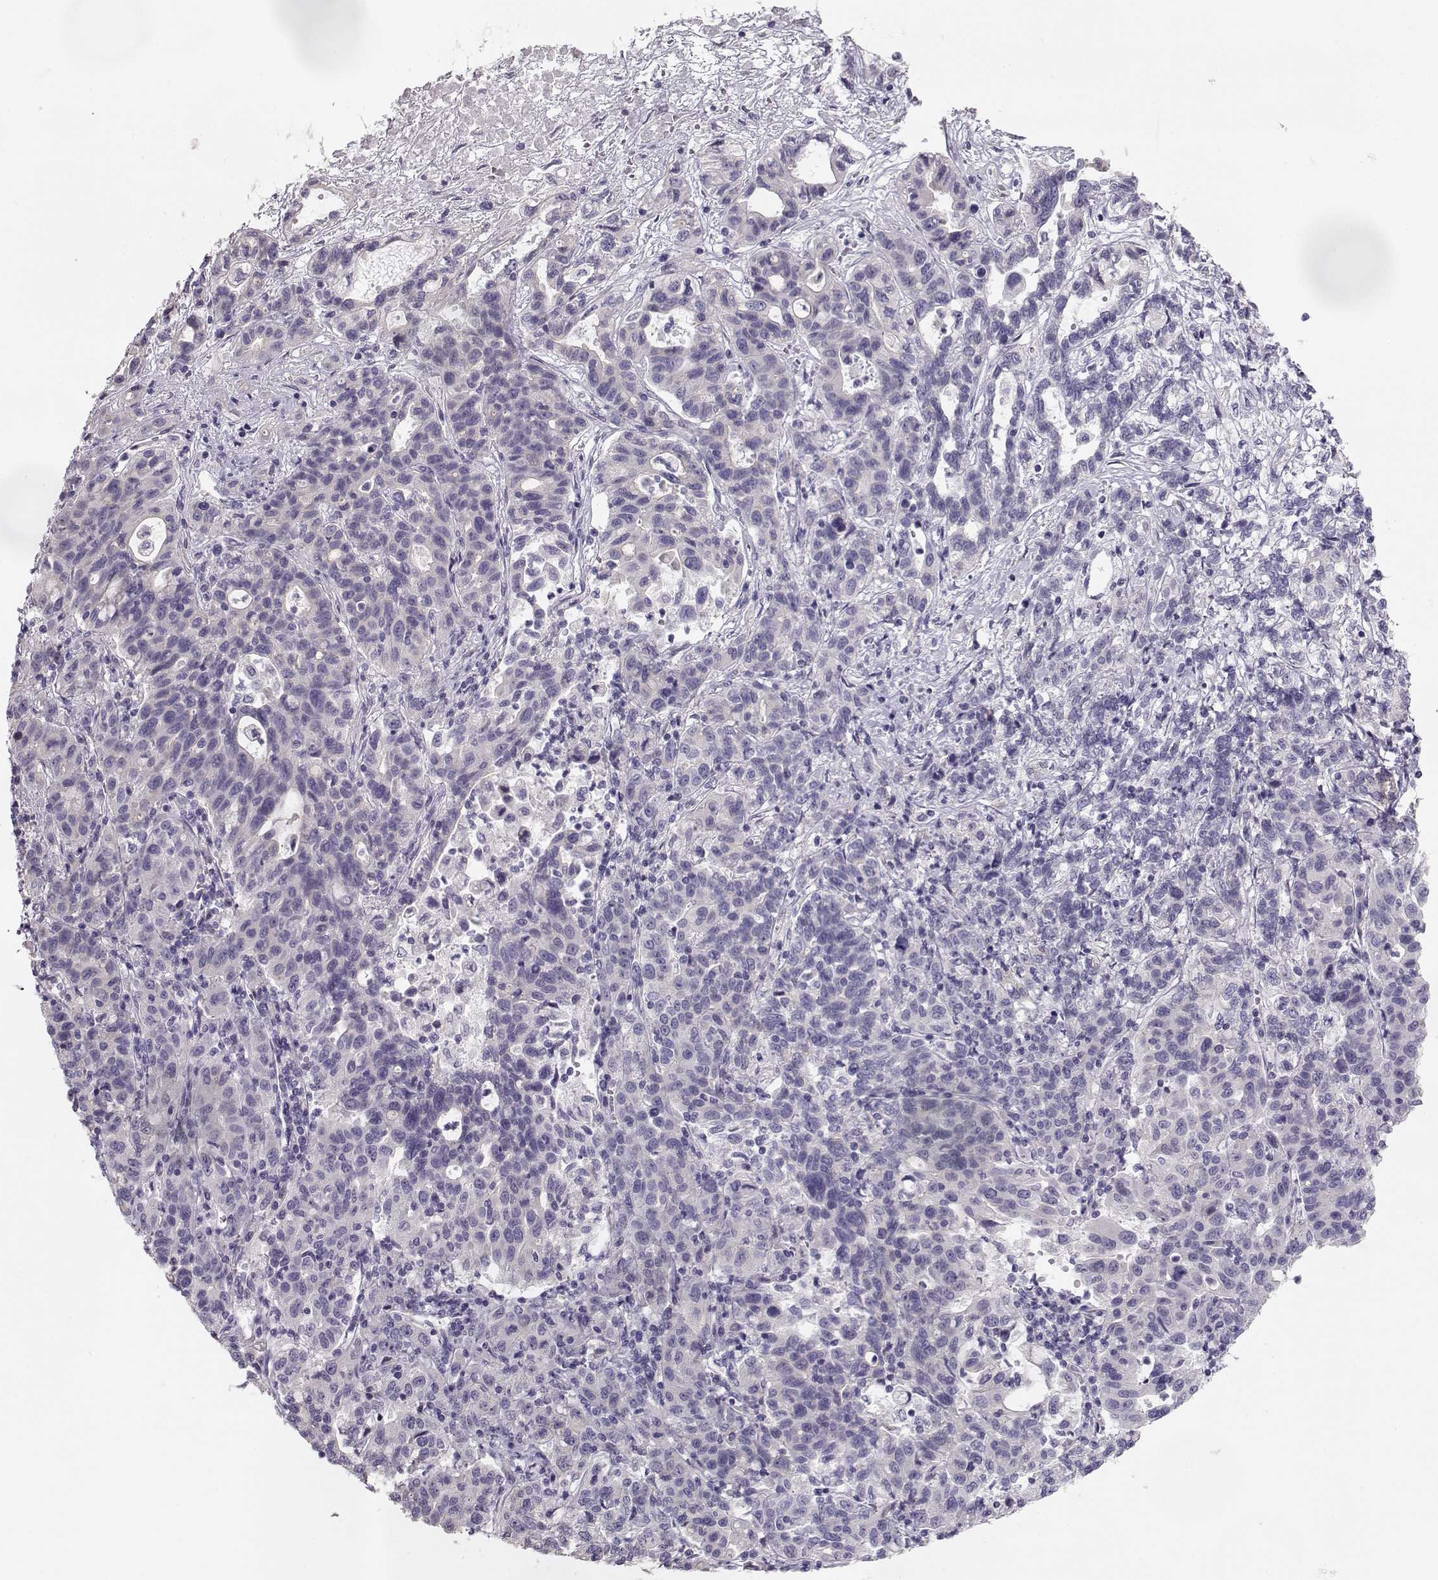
{"staining": {"intensity": "negative", "quantity": "none", "location": "none"}, "tissue": "liver cancer", "cell_type": "Tumor cells", "image_type": "cancer", "snomed": [{"axis": "morphology", "description": "Adenocarcinoma, NOS"}, {"axis": "morphology", "description": "Cholangiocarcinoma"}, {"axis": "topography", "description": "Liver"}], "caption": "High magnification brightfield microscopy of liver cancer (adenocarcinoma) stained with DAB (3,3'-diaminobenzidine) (brown) and counterstained with hematoxylin (blue): tumor cells show no significant staining.", "gene": "GLIPR1L2", "patient": {"sex": "male", "age": 64}}